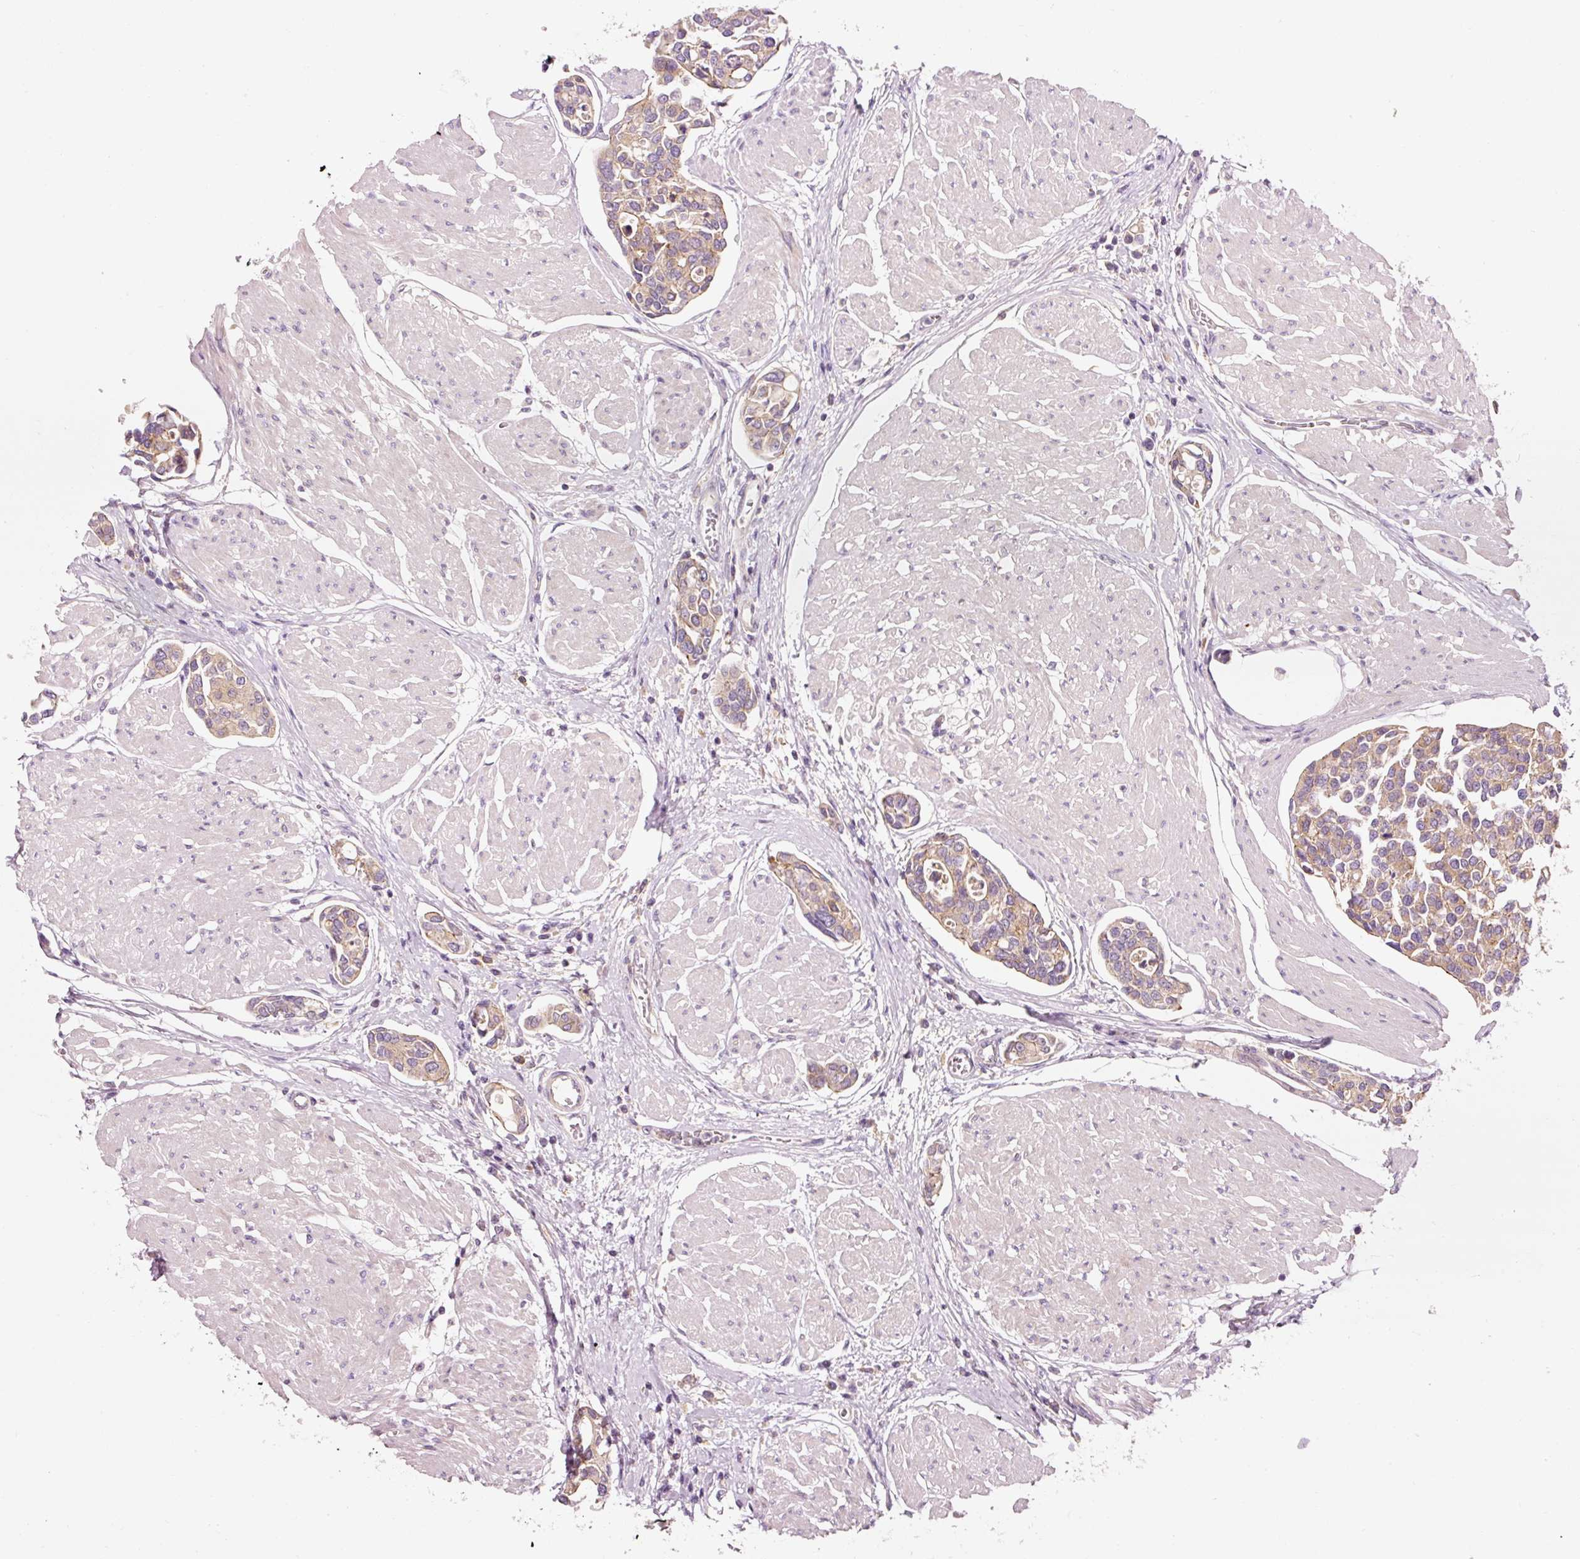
{"staining": {"intensity": "moderate", "quantity": "25%-75%", "location": "cytoplasmic/membranous"}, "tissue": "urothelial cancer", "cell_type": "Tumor cells", "image_type": "cancer", "snomed": [{"axis": "morphology", "description": "Urothelial carcinoma, High grade"}, {"axis": "topography", "description": "Urinary bladder"}], "caption": "DAB immunohistochemical staining of urothelial cancer shows moderate cytoplasmic/membranous protein expression in about 25%-75% of tumor cells.", "gene": "NAPA", "patient": {"sex": "male", "age": 78}}